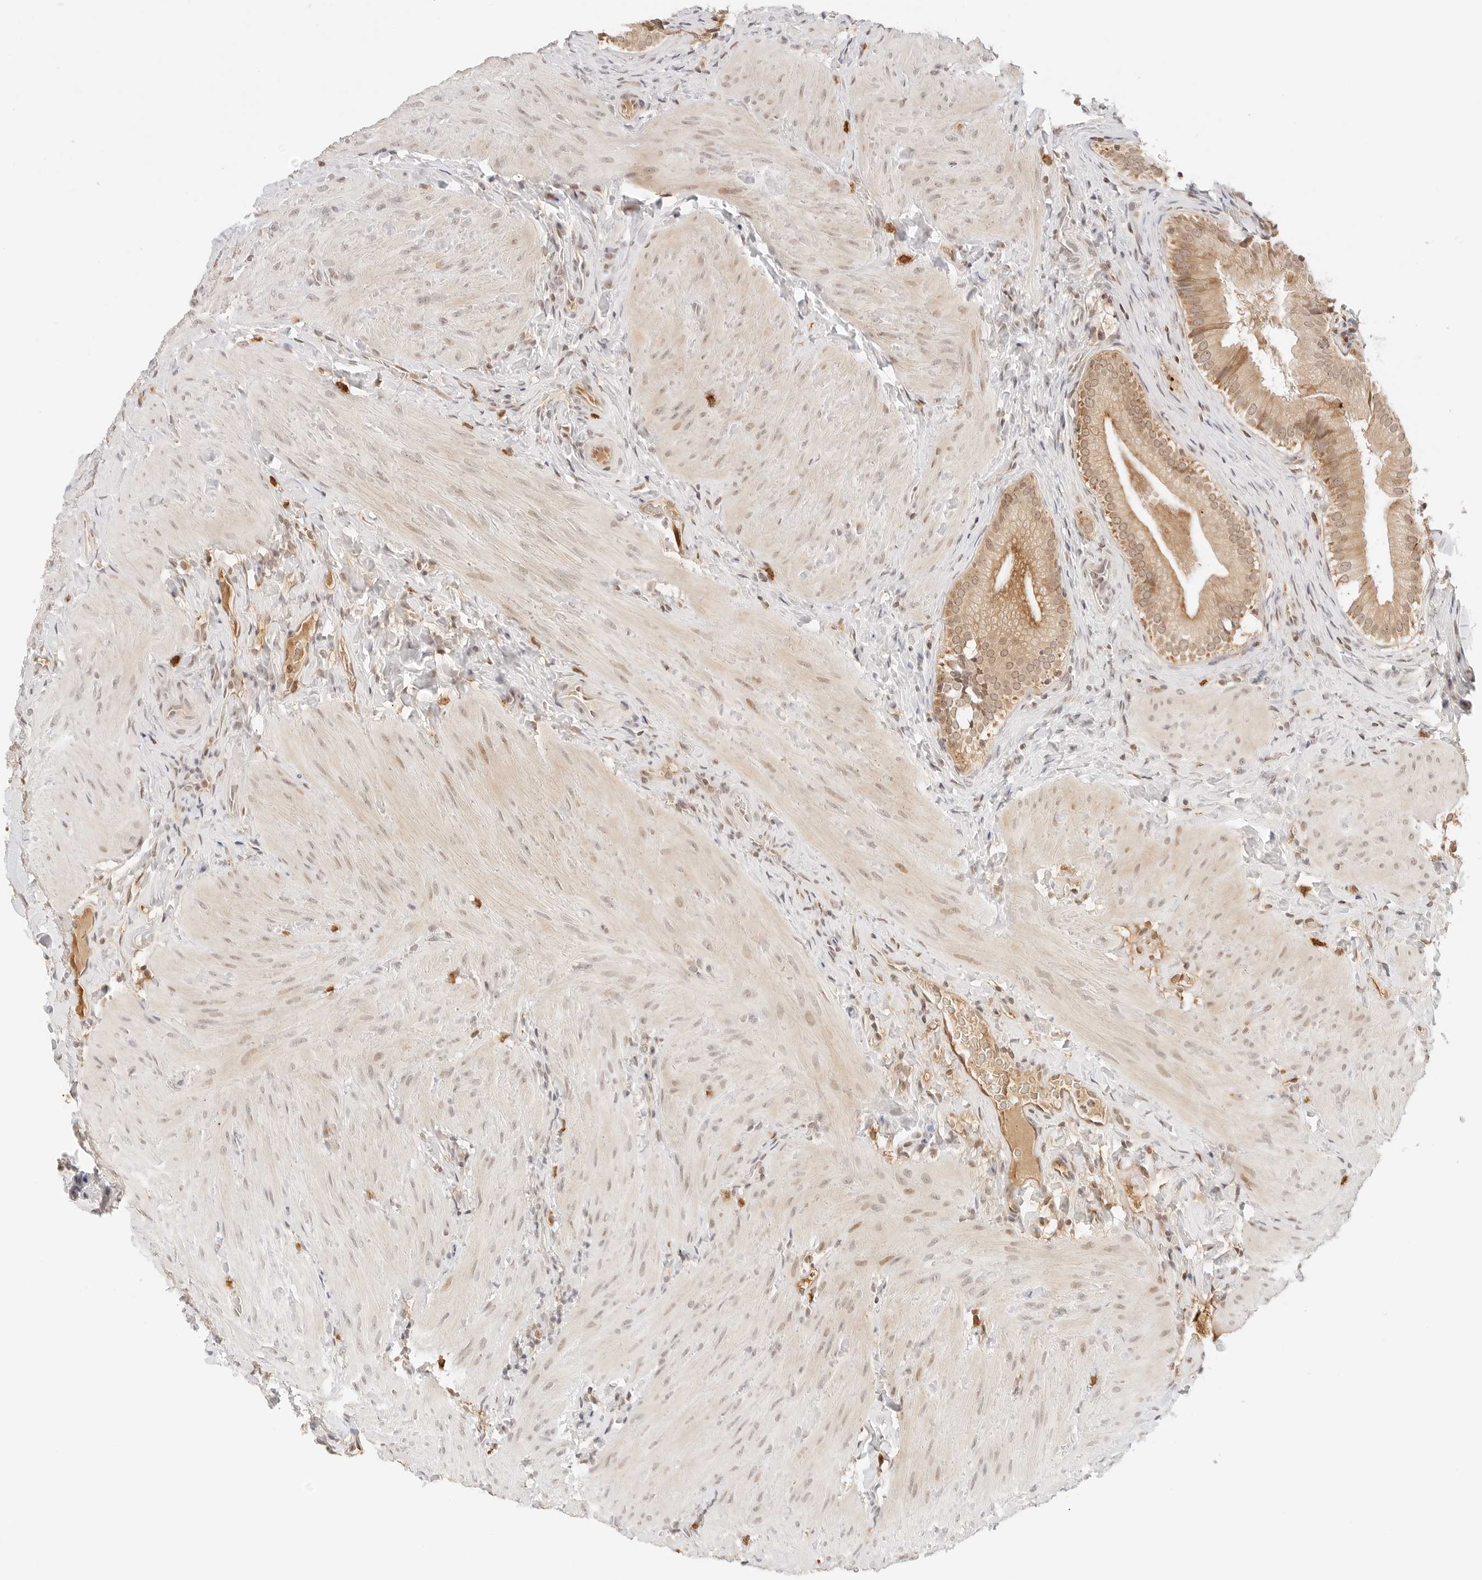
{"staining": {"intensity": "moderate", "quantity": ">75%", "location": "cytoplasmic/membranous,nuclear"}, "tissue": "gallbladder", "cell_type": "Glandular cells", "image_type": "normal", "snomed": [{"axis": "morphology", "description": "Normal tissue, NOS"}, {"axis": "topography", "description": "Gallbladder"}], "caption": "This histopathology image exhibits IHC staining of unremarkable gallbladder, with medium moderate cytoplasmic/membranous,nuclear positivity in about >75% of glandular cells.", "gene": "SEPTIN4", "patient": {"sex": "female", "age": 30}}